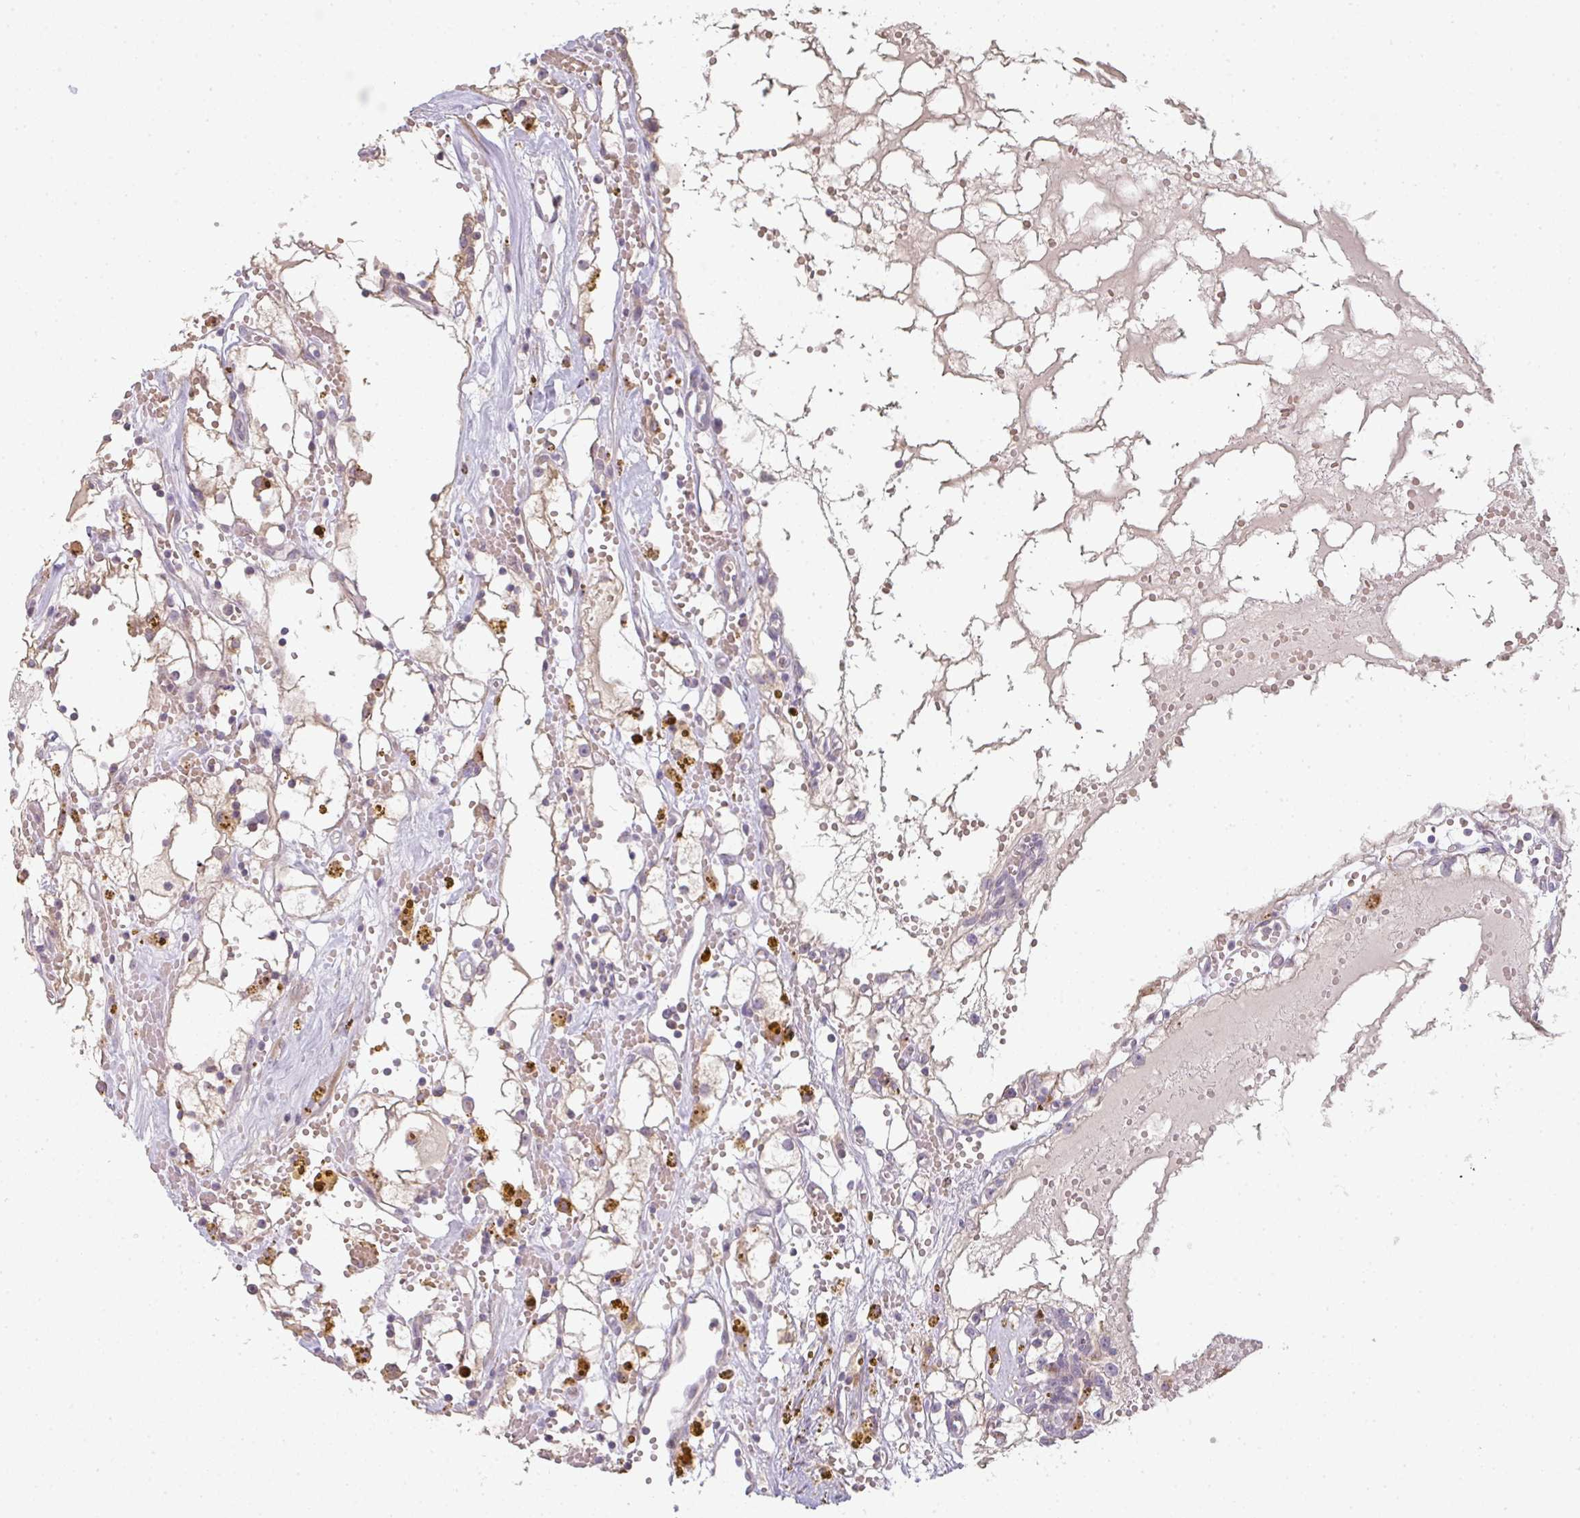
{"staining": {"intensity": "negative", "quantity": "none", "location": "none"}, "tissue": "renal cancer", "cell_type": "Tumor cells", "image_type": "cancer", "snomed": [{"axis": "morphology", "description": "Adenocarcinoma, NOS"}, {"axis": "topography", "description": "Kidney"}], "caption": "There is no significant expression in tumor cells of adenocarcinoma (renal).", "gene": "TMEM237", "patient": {"sex": "male", "age": 56}}